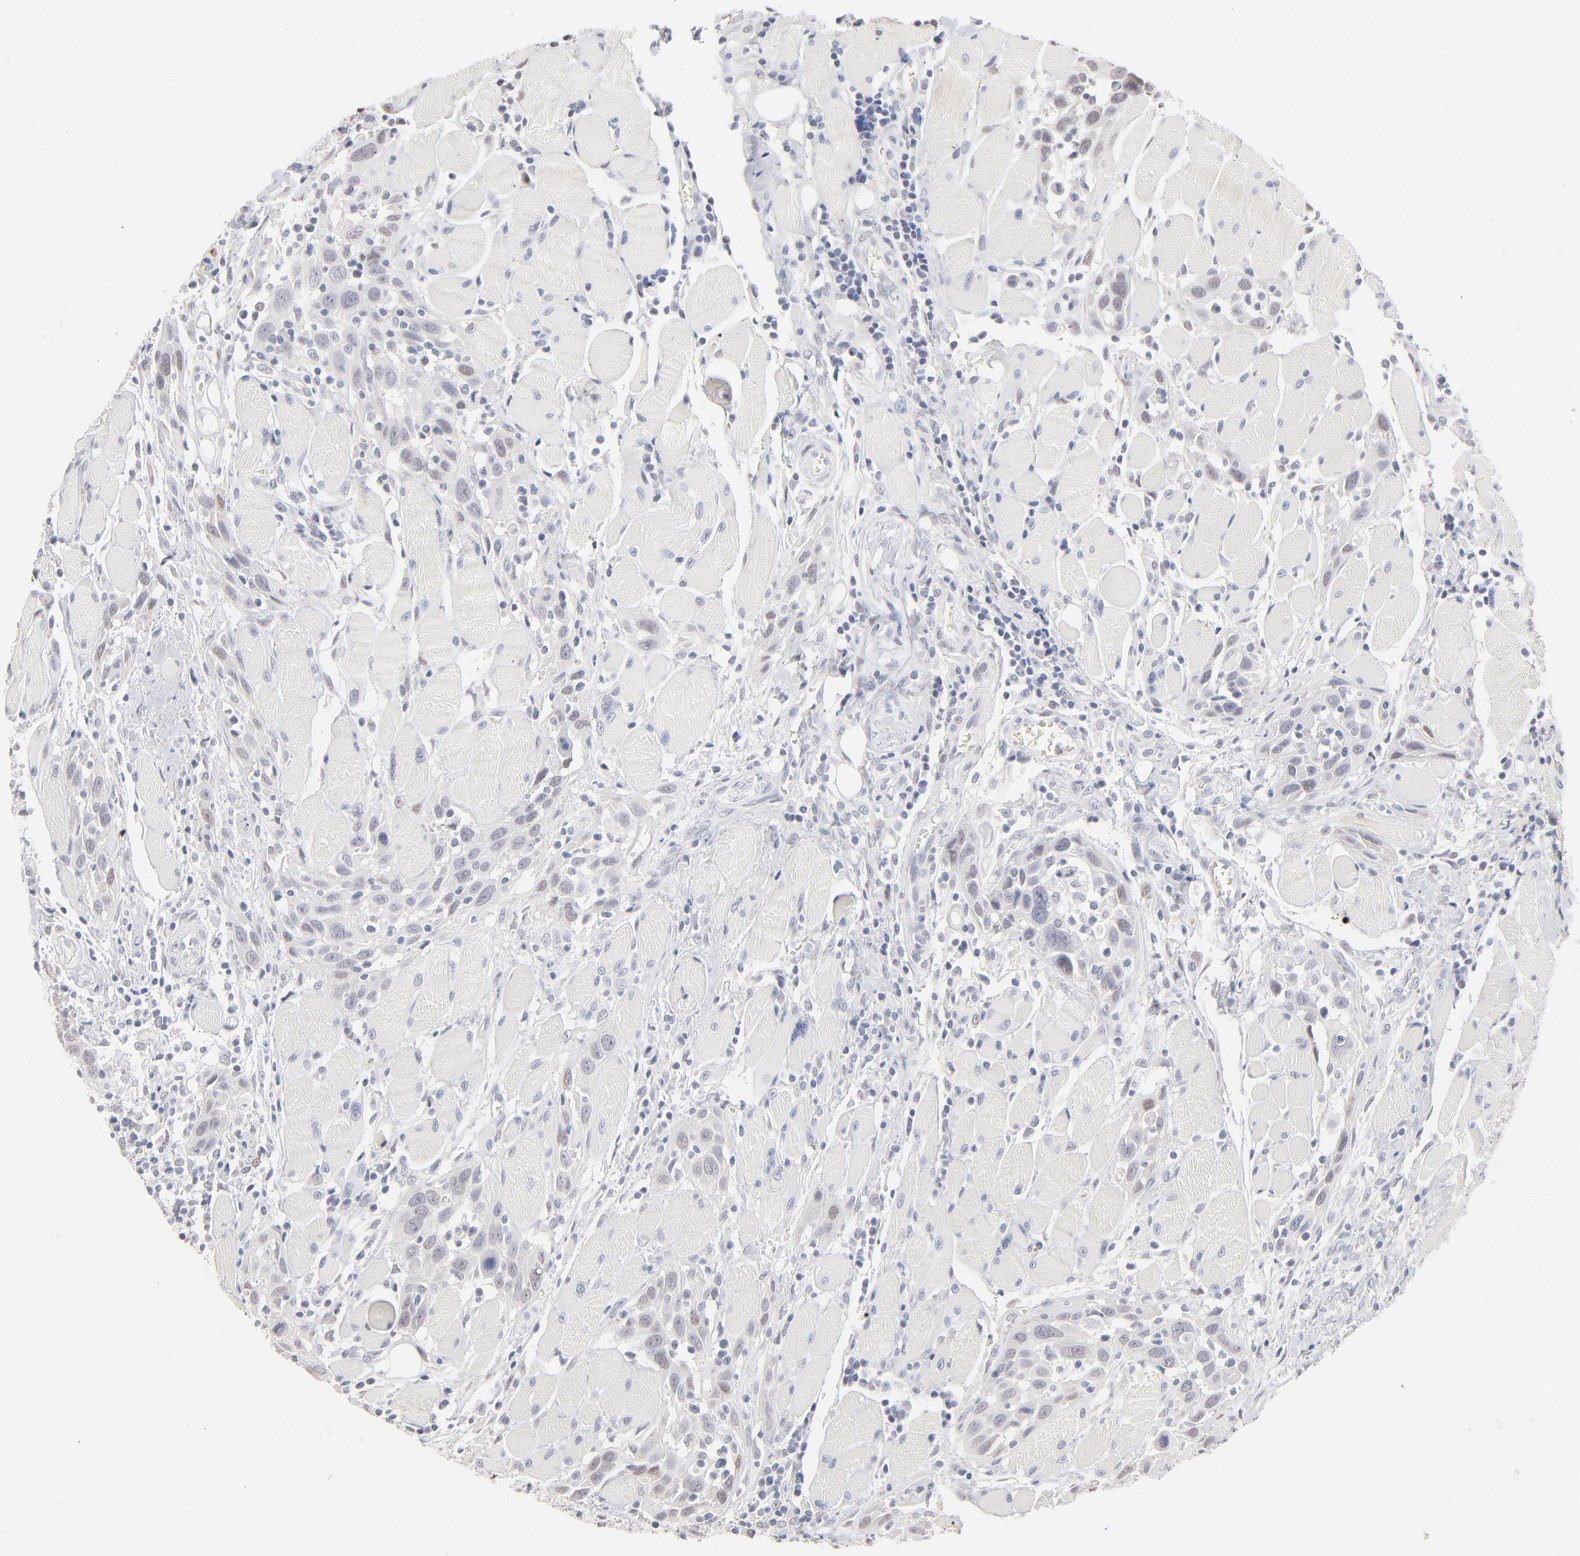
{"staining": {"intensity": "weak", "quantity": "<25%", "location": "nuclear"}, "tissue": "head and neck cancer", "cell_type": "Tumor cells", "image_type": "cancer", "snomed": [{"axis": "morphology", "description": "Squamous cell carcinoma, NOS"}, {"axis": "topography", "description": "Oral tissue"}, {"axis": "topography", "description": "Head-Neck"}], "caption": "Tumor cells show no significant positivity in squamous cell carcinoma (head and neck).", "gene": "RBM3", "patient": {"sex": "female", "age": 50}}